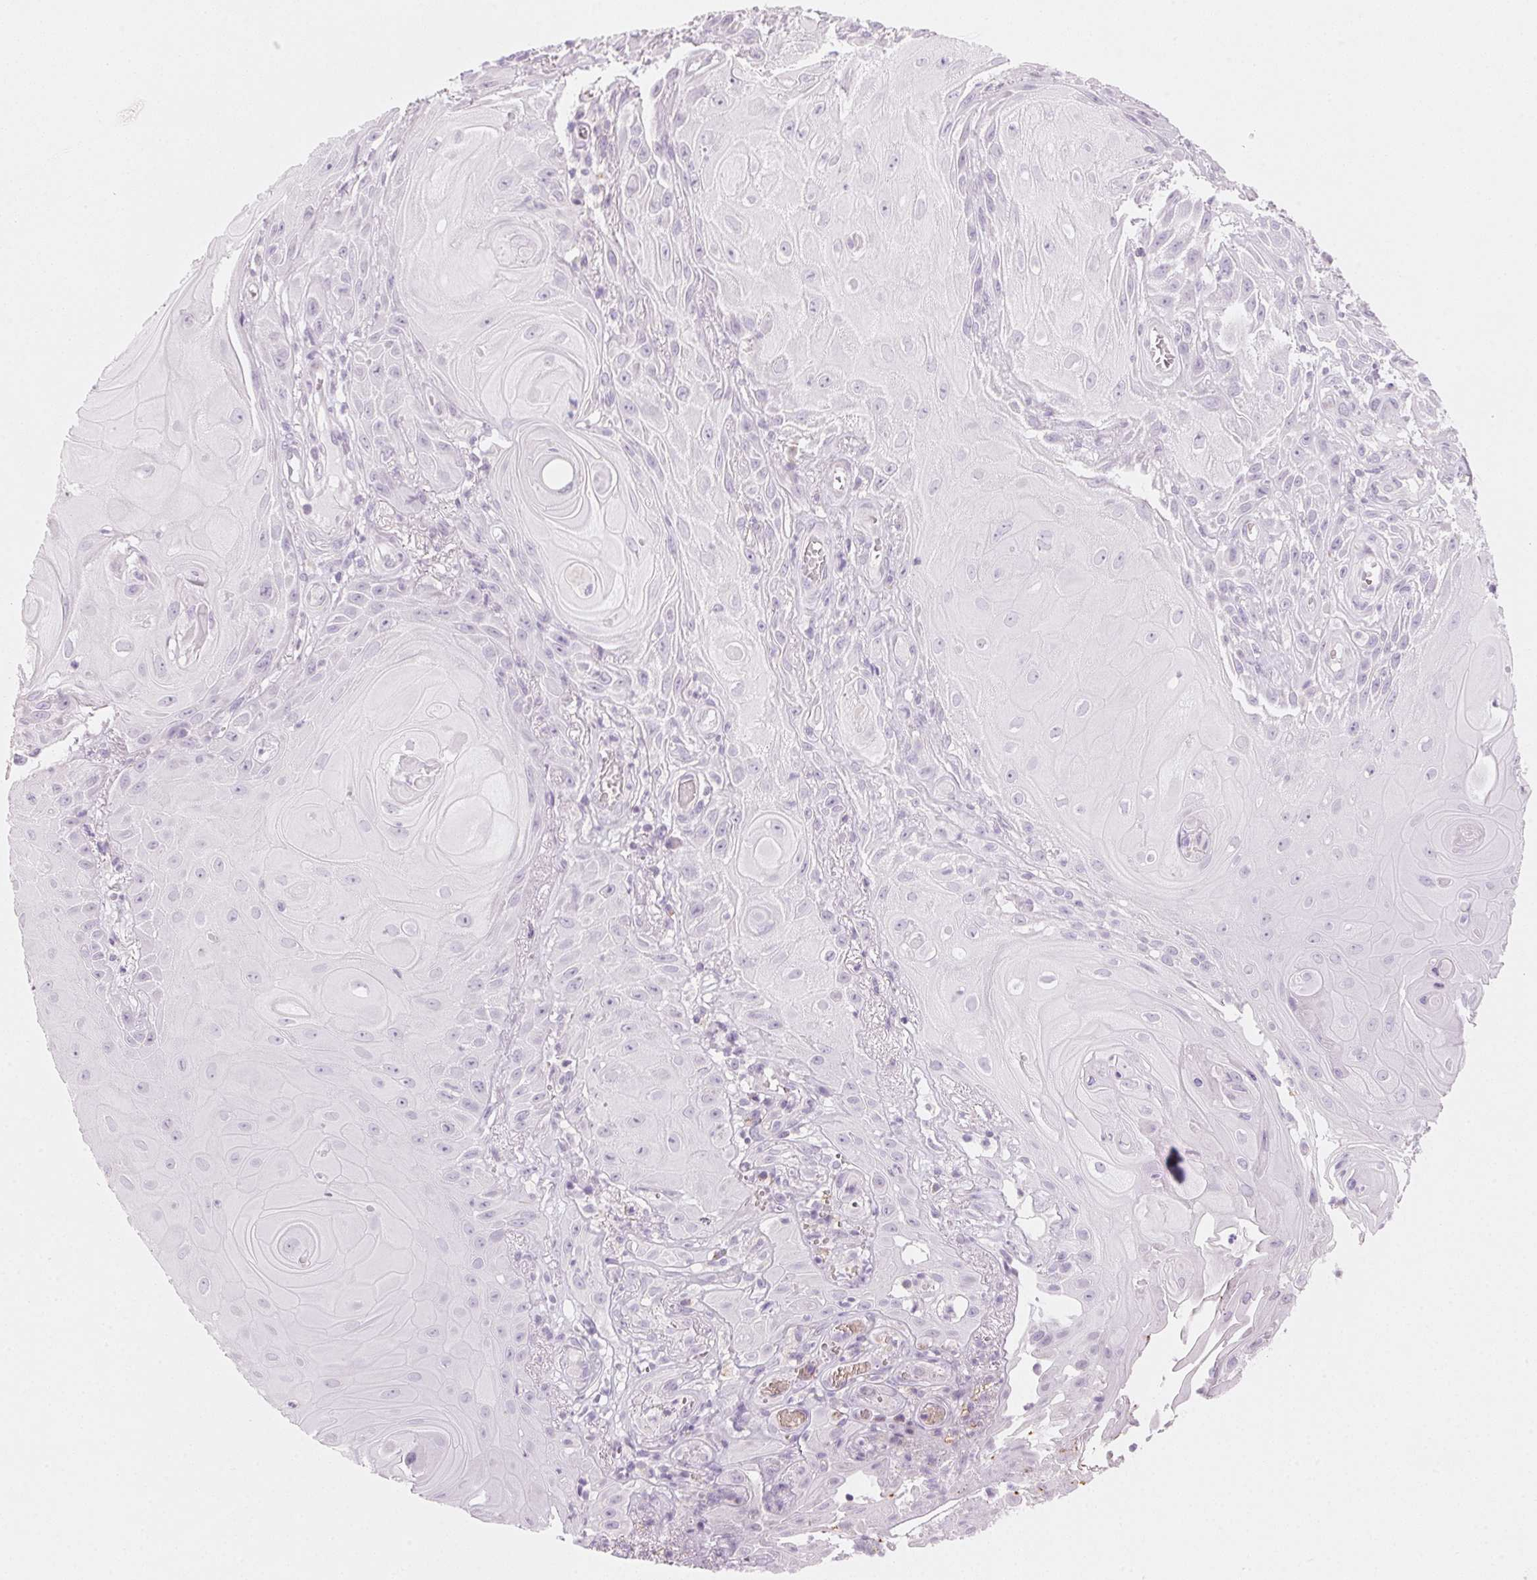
{"staining": {"intensity": "negative", "quantity": "none", "location": "none"}, "tissue": "skin cancer", "cell_type": "Tumor cells", "image_type": "cancer", "snomed": [{"axis": "morphology", "description": "Squamous cell carcinoma, NOS"}, {"axis": "topography", "description": "Skin"}], "caption": "Skin cancer was stained to show a protein in brown. There is no significant staining in tumor cells.", "gene": "HOXB13", "patient": {"sex": "male", "age": 62}}